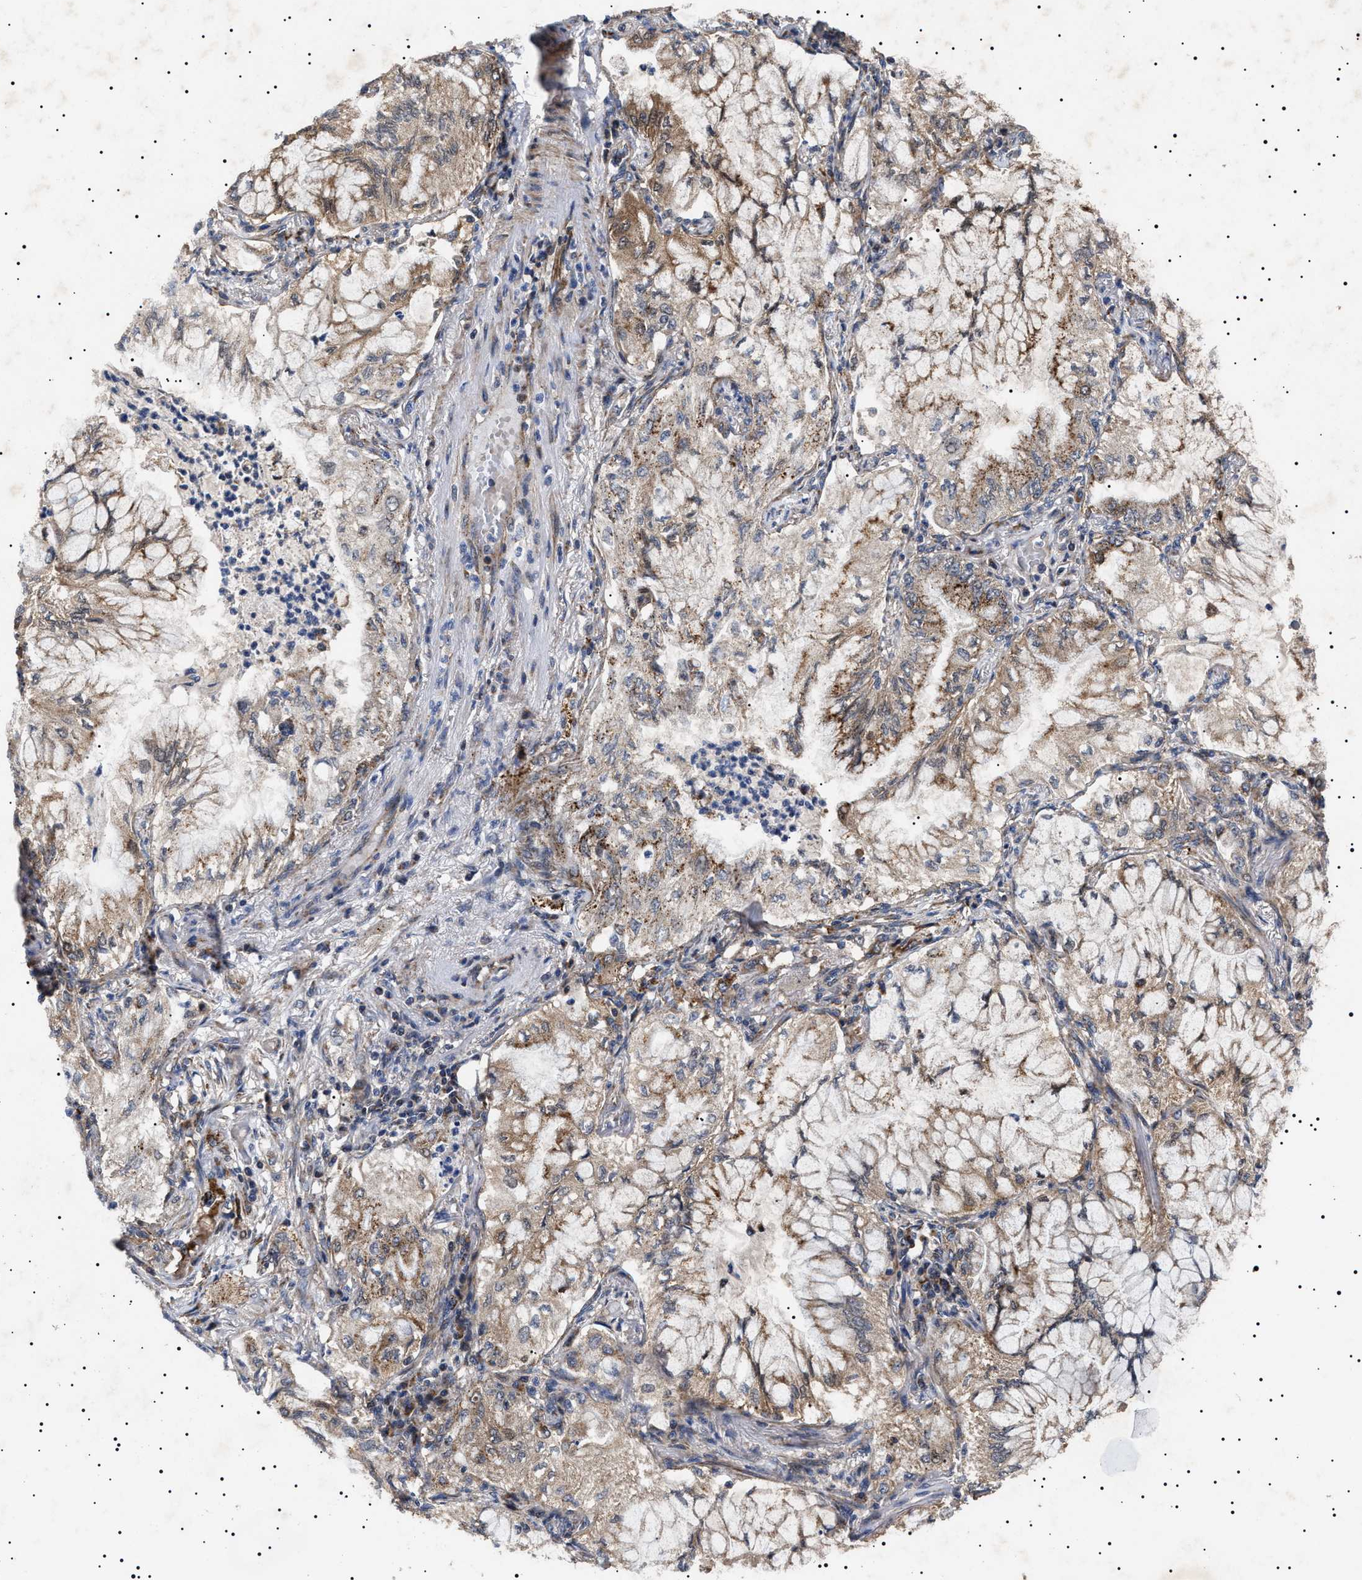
{"staining": {"intensity": "weak", "quantity": "25%-75%", "location": "cytoplasmic/membranous"}, "tissue": "lung cancer", "cell_type": "Tumor cells", "image_type": "cancer", "snomed": [{"axis": "morphology", "description": "Adenocarcinoma, NOS"}, {"axis": "topography", "description": "Lung"}], "caption": "High-magnification brightfield microscopy of lung adenocarcinoma stained with DAB (brown) and counterstained with hematoxylin (blue). tumor cells exhibit weak cytoplasmic/membranous expression is identified in about25%-75% of cells.", "gene": "RAB34", "patient": {"sex": "female", "age": 70}}